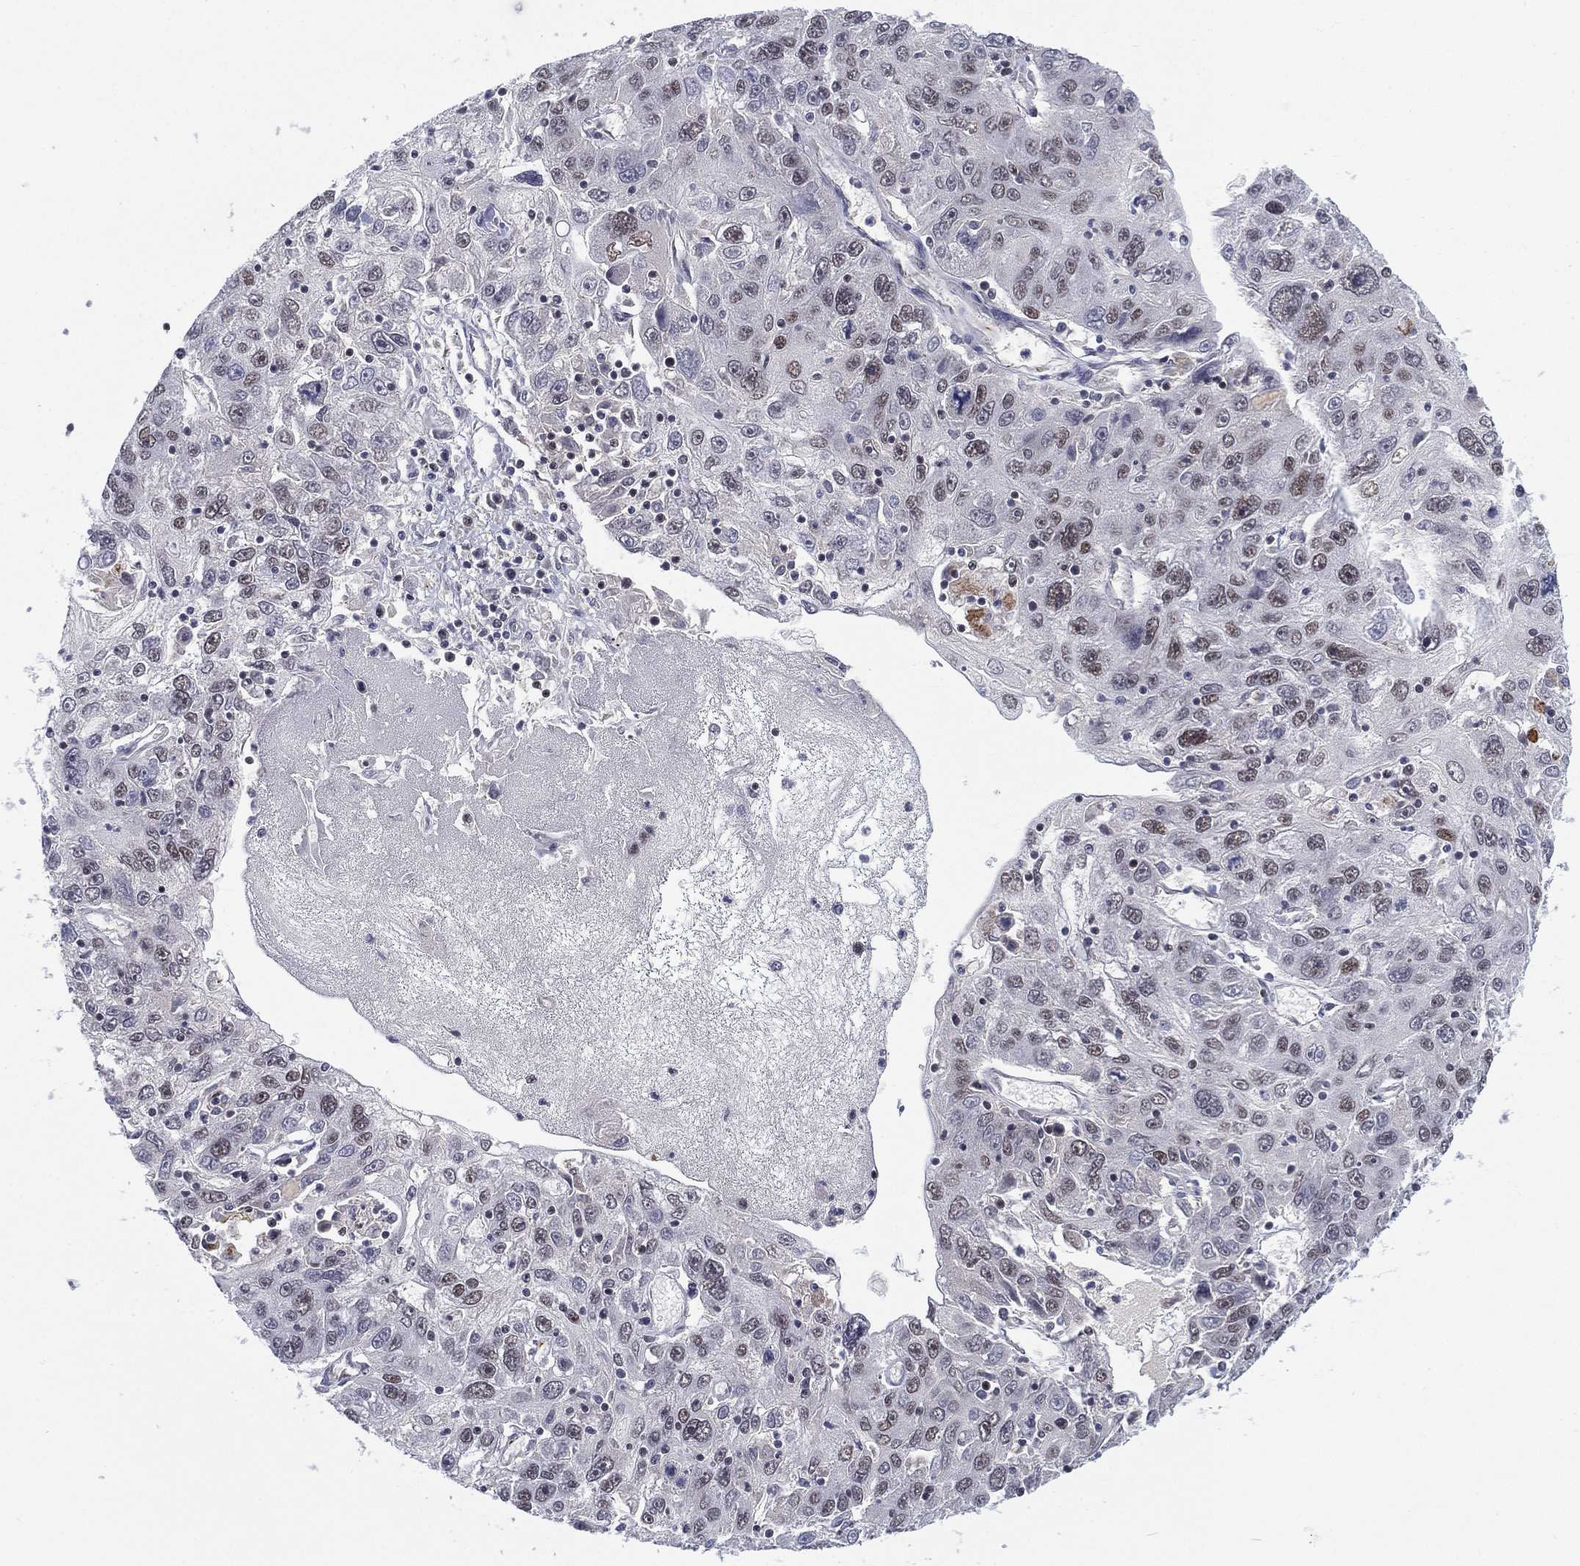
{"staining": {"intensity": "negative", "quantity": "none", "location": "none"}, "tissue": "stomach cancer", "cell_type": "Tumor cells", "image_type": "cancer", "snomed": [{"axis": "morphology", "description": "Adenocarcinoma, NOS"}, {"axis": "topography", "description": "Stomach"}], "caption": "A high-resolution micrograph shows immunohistochemistry (IHC) staining of adenocarcinoma (stomach), which reveals no significant expression in tumor cells. The staining is performed using DAB (3,3'-diaminobenzidine) brown chromogen with nuclei counter-stained in using hematoxylin.", "gene": "GSE1", "patient": {"sex": "male", "age": 56}}